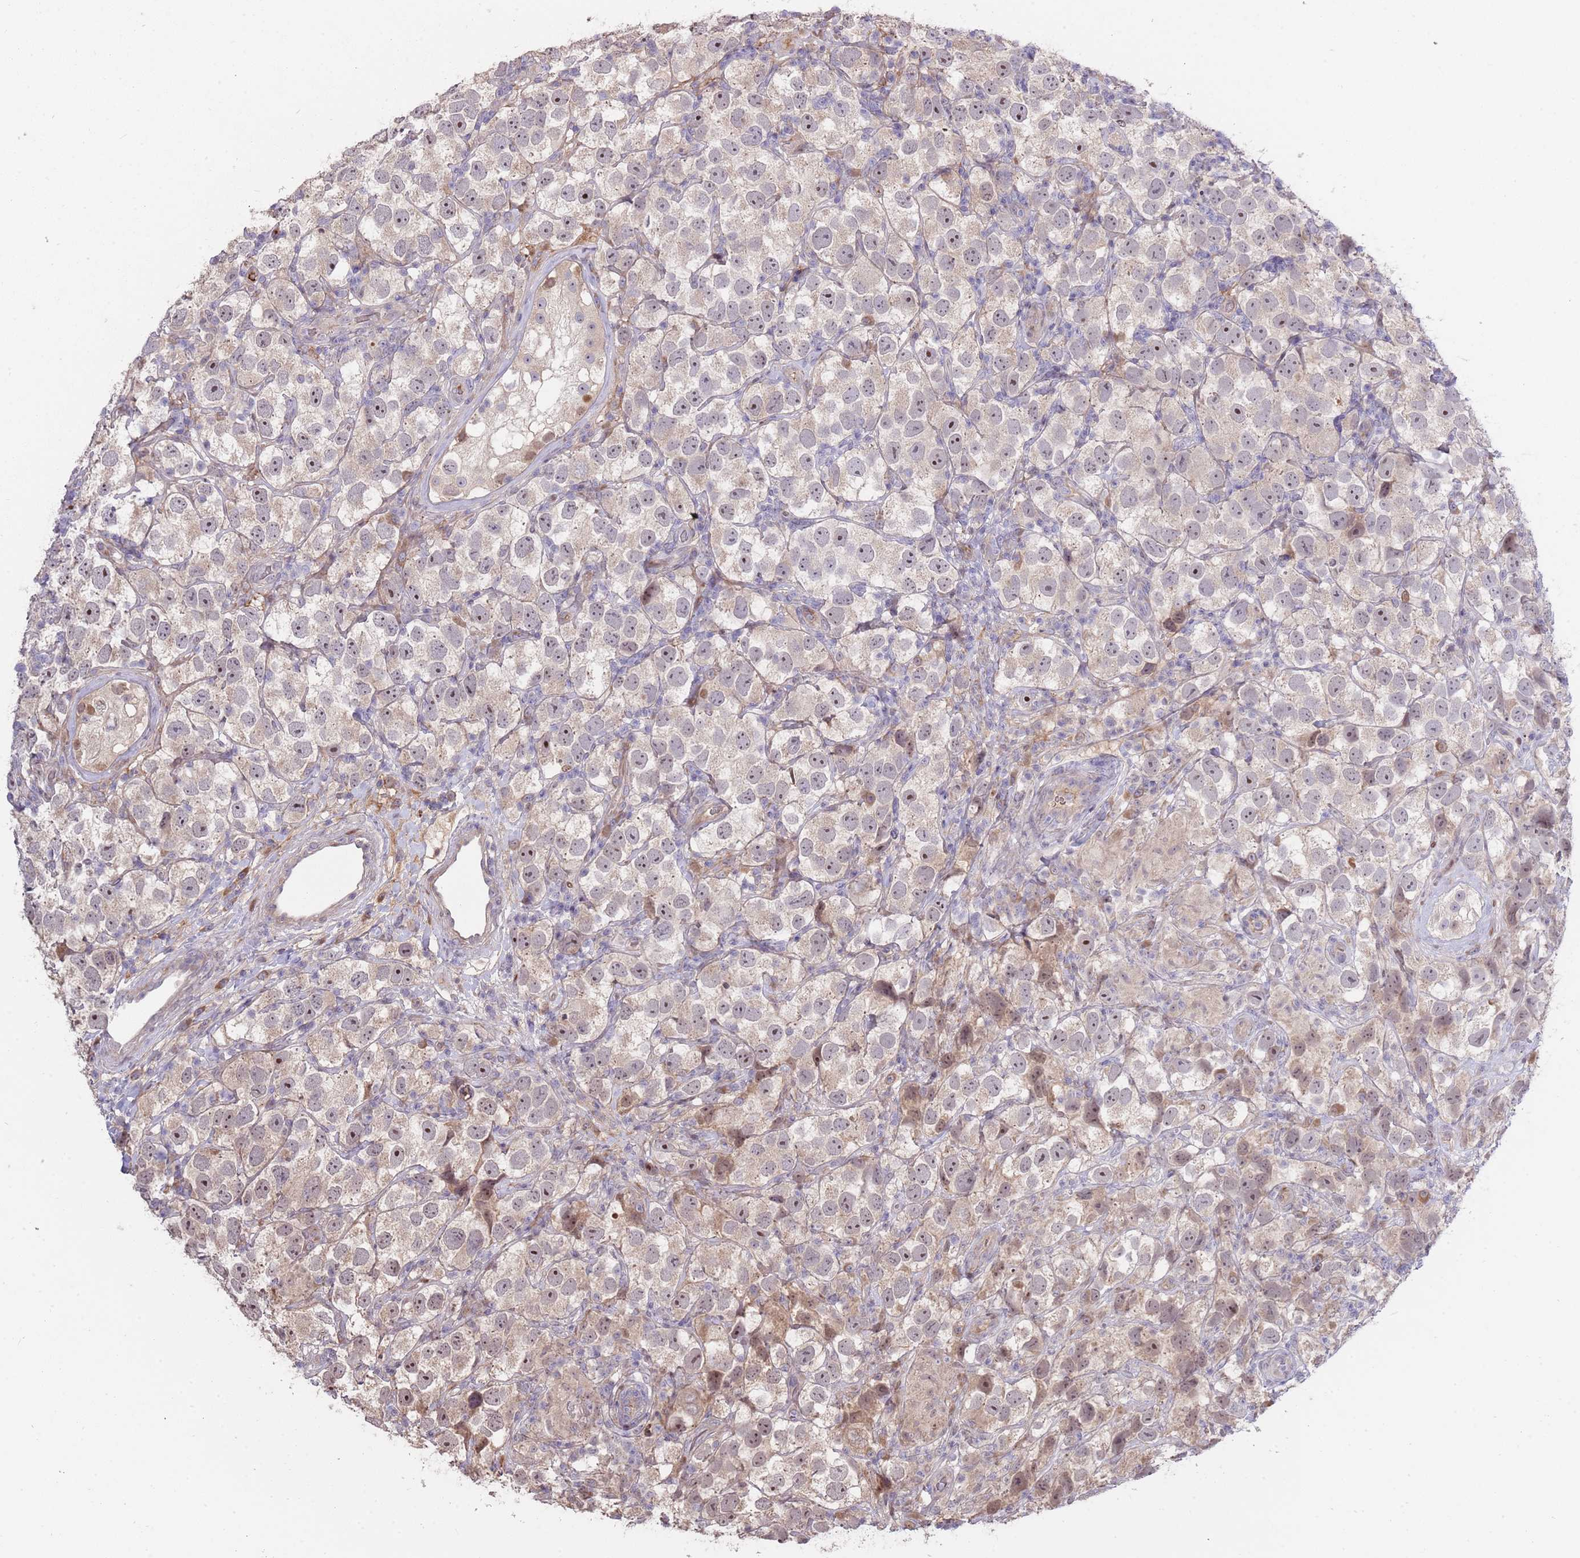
{"staining": {"intensity": "moderate", "quantity": "<25%", "location": "nuclear"}, "tissue": "testis cancer", "cell_type": "Tumor cells", "image_type": "cancer", "snomed": [{"axis": "morphology", "description": "Seminoma, NOS"}, {"axis": "topography", "description": "Testis"}], "caption": "Testis cancer stained with immunohistochemistry (IHC) displays moderate nuclear expression in approximately <25% of tumor cells.", "gene": "SYNDIG1L", "patient": {"sex": "male", "age": 26}}